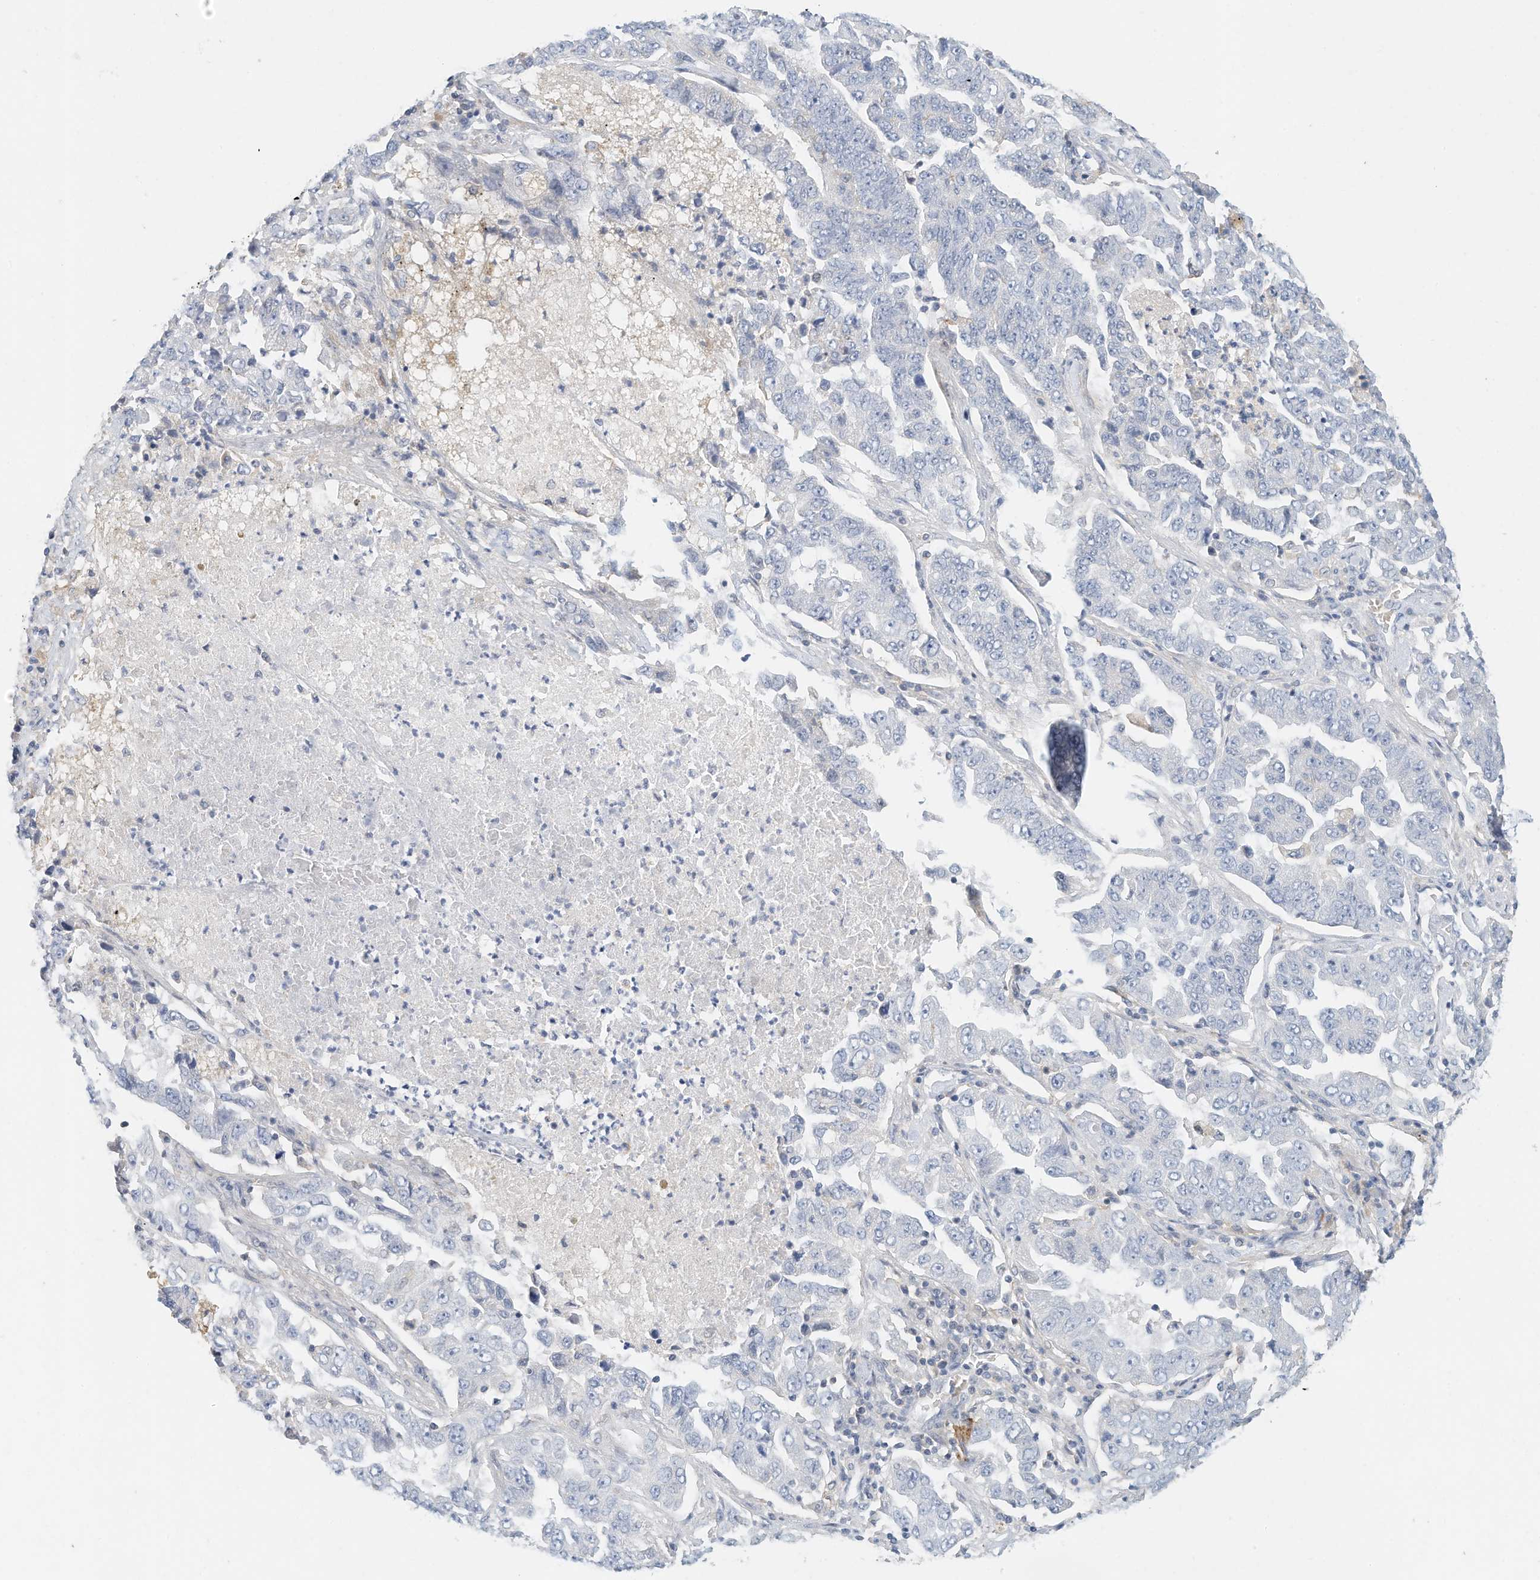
{"staining": {"intensity": "negative", "quantity": "none", "location": "none"}, "tissue": "lung cancer", "cell_type": "Tumor cells", "image_type": "cancer", "snomed": [{"axis": "morphology", "description": "Adenocarcinoma, NOS"}, {"axis": "topography", "description": "Lung"}], "caption": "A high-resolution image shows immunohistochemistry (IHC) staining of adenocarcinoma (lung), which reveals no significant expression in tumor cells. Brightfield microscopy of IHC stained with DAB (brown) and hematoxylin (blue), captured at high magnification.", "gene": "MICAL1", "patient": {"sex": "female", "age": 51}}